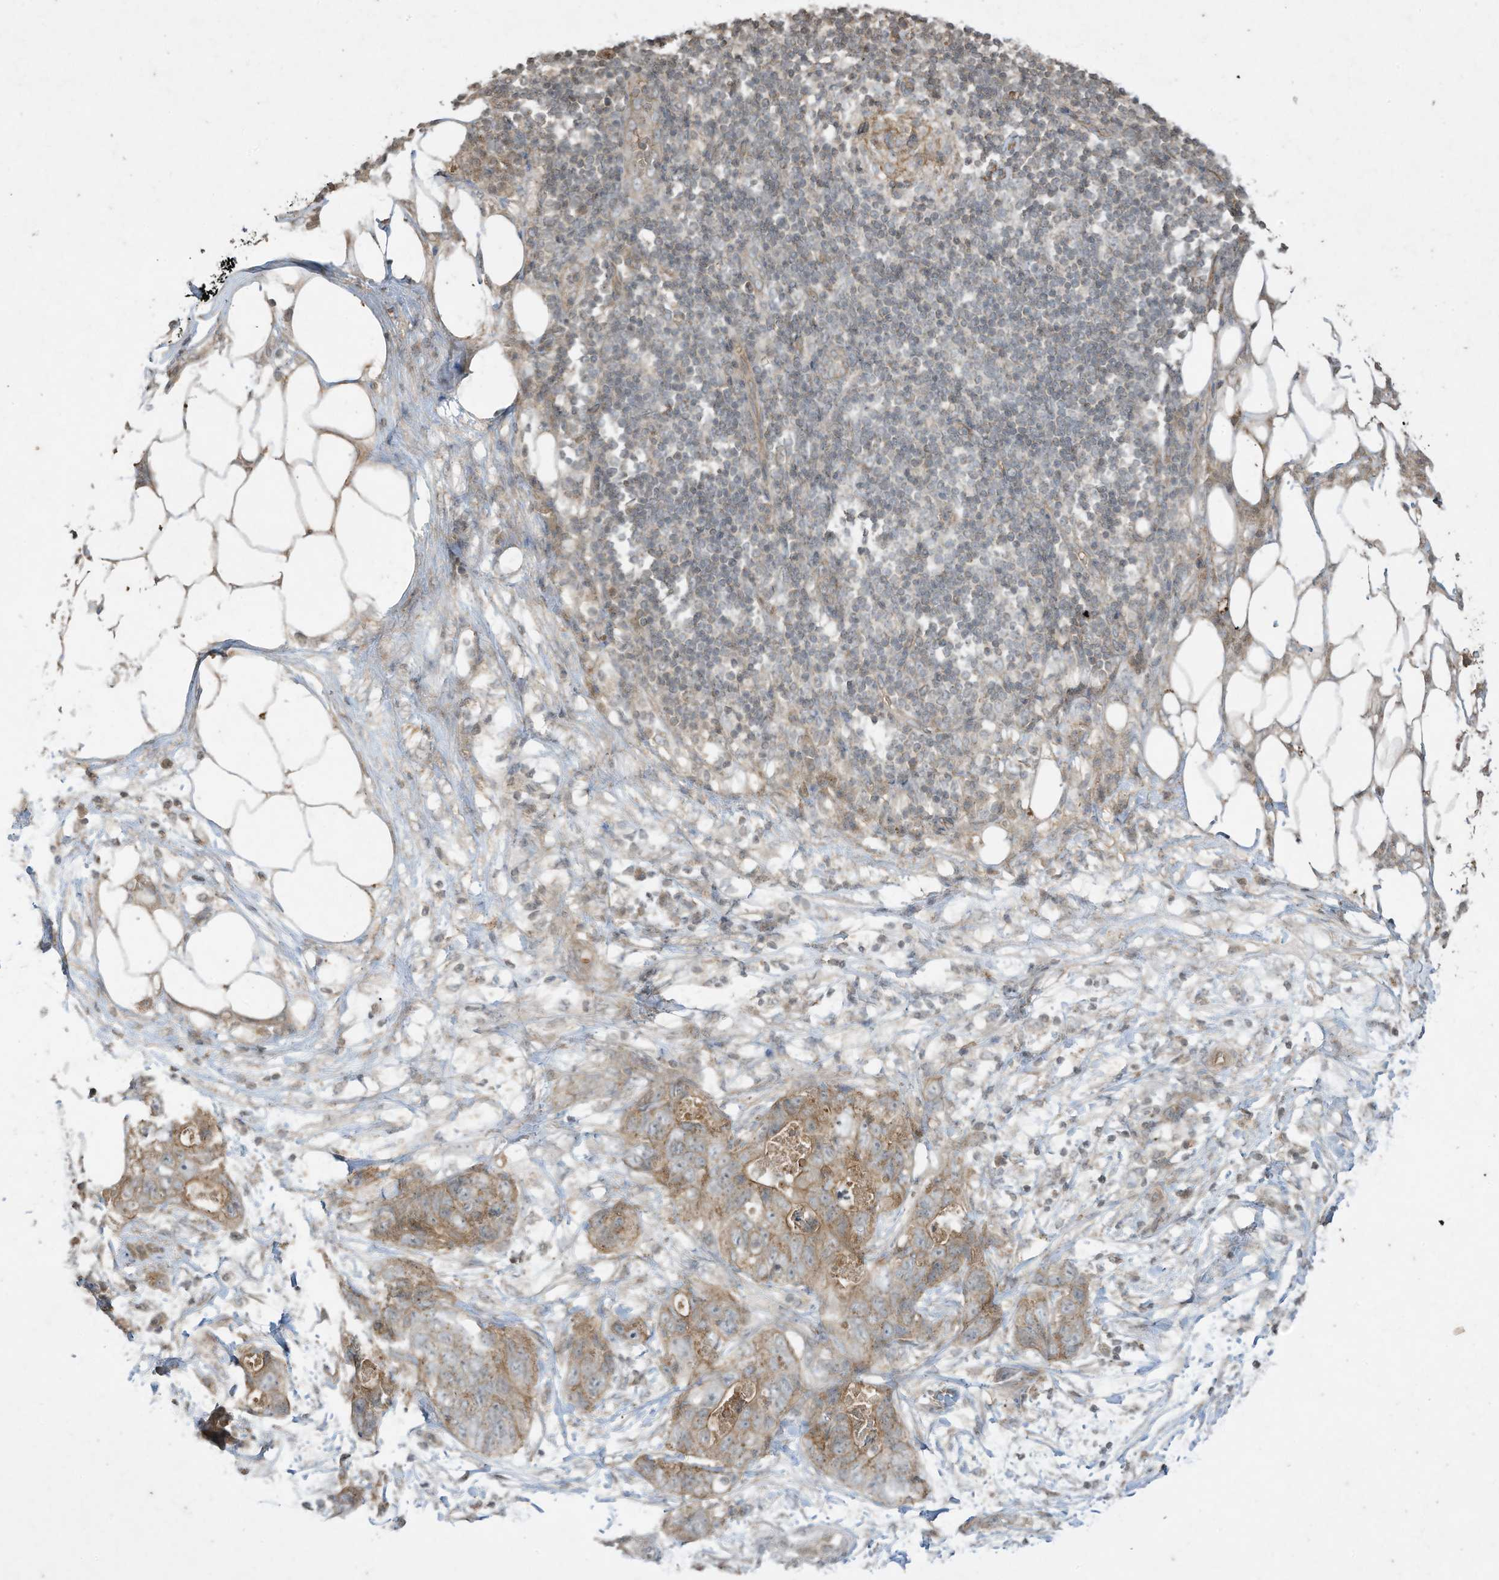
{"staining": {"intensity": "moderate", "quantity": ">75%", "location": "cytoplasmic/membranous"}, "tissue": "stomach cancer", "cell_type": "Tumor cells", "image_type": "cancer", "snomed": [{"axis": "morphology", "description": "Adenocarcinoma, NOS"}, {"axis": "topography", "description": "Stomach"}], "caption": "A brown stain shows moderate cytoplasmic/membranous expression of a protein in stomach cancer (adenocarcinoma) tumor cells.", "gene": "MATN2", "patient": {"sex": "female", "age": 89}}